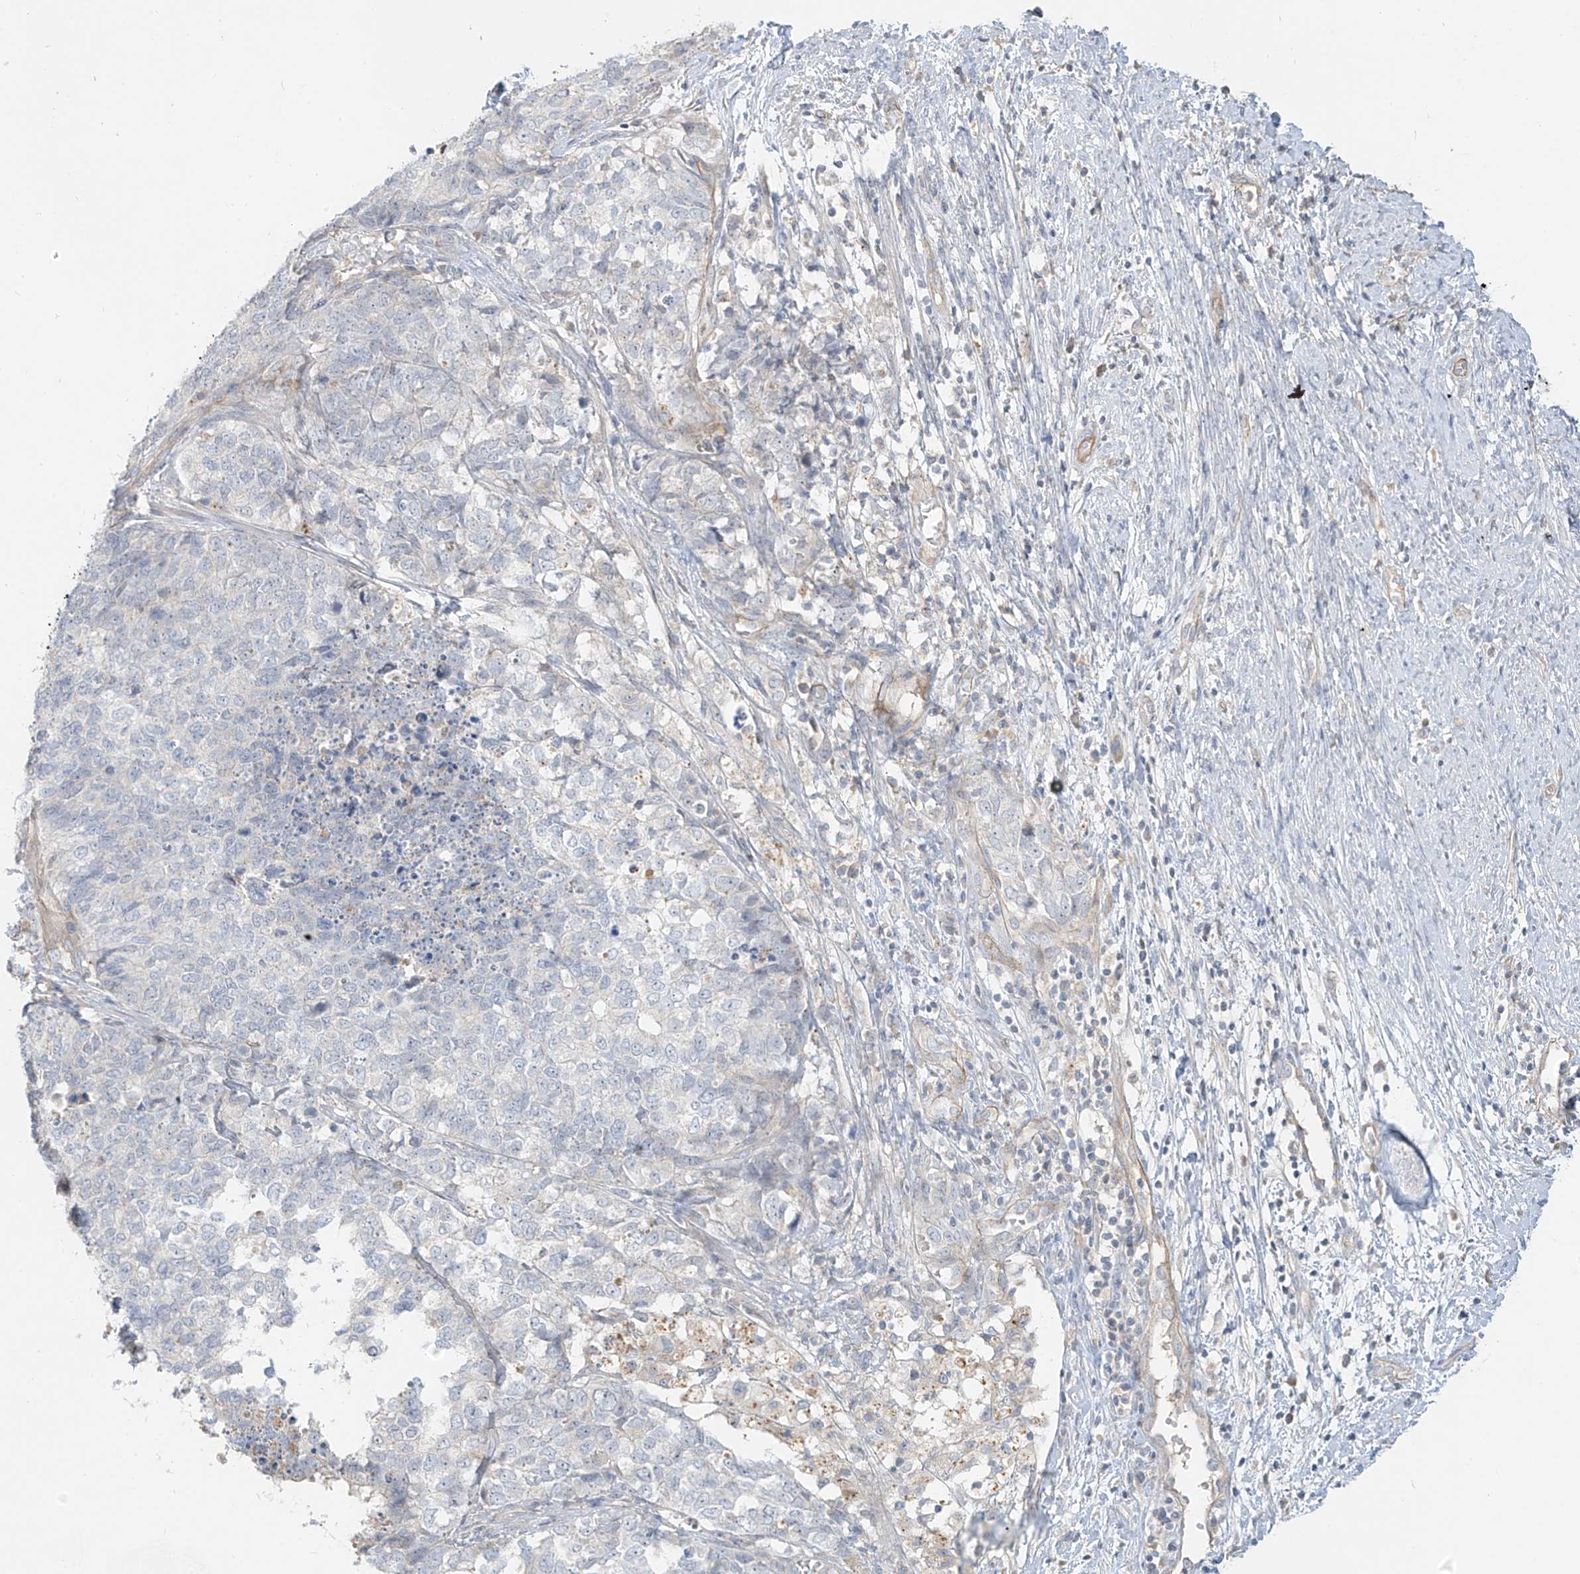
{"staining": {"intensity": "negative", "quantity": "none", "location": "none"}, "tissue": "cervical cancer", "cell_type": "Tumor cells", "image_type": "cancer", "snomed": [{"axis": "morphology", "description": "Squamous cell carcinoma, NOS"}, {"axis": "topography", "description": "Cervix"}], "caption": "An immunohistochemistry histopathology image of squamous cell carcinoma (cervical) is shown. There is no staining in tumor cells of squamous cell carcinoma (cervical).", "gene": "C2orf42", "patient": {"sex": "female", "age": 63}}